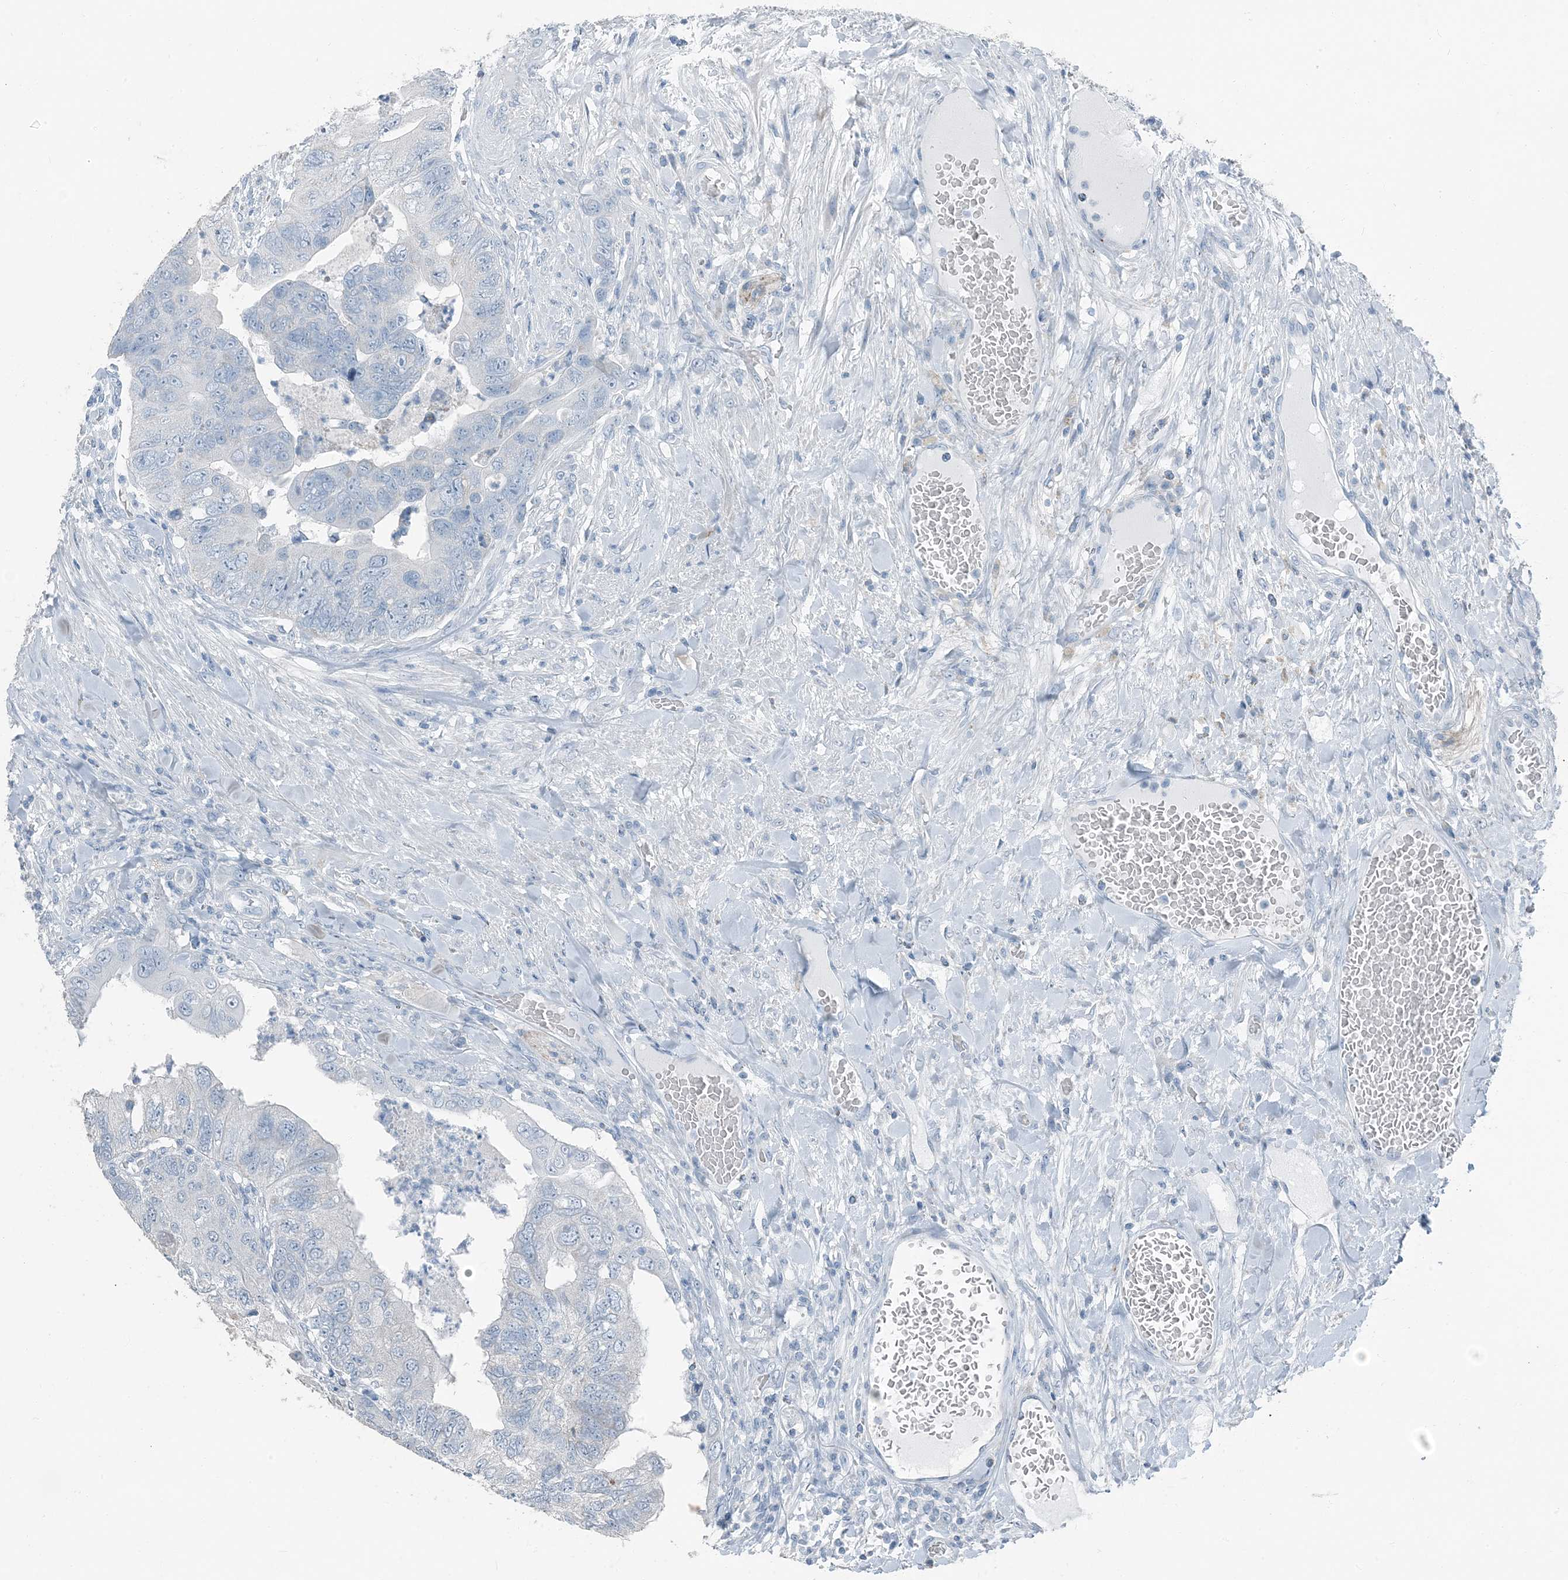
{"staining": {"intensity": "negative", "quantity": "none", "location": "none"}, "tissue": "colorectal cancer", "cell_type": "Tumor cells", "image_type": "cancer", "snomed": [{"axis": "morphology", "description": "Adenocarcinoma, NOS"}, {"axis": "topography", "description": "Rectum"}], "caption": "This is a photomicrograph of IHC staining of colorectal cancer, which shows no expression in tumor cells. The staining is performed using DAB brown chromogen with nuclei counter-stained in using hematoxylin.", "gene": "FAM162A", "patient": {"sex": "male", "age": 63}}